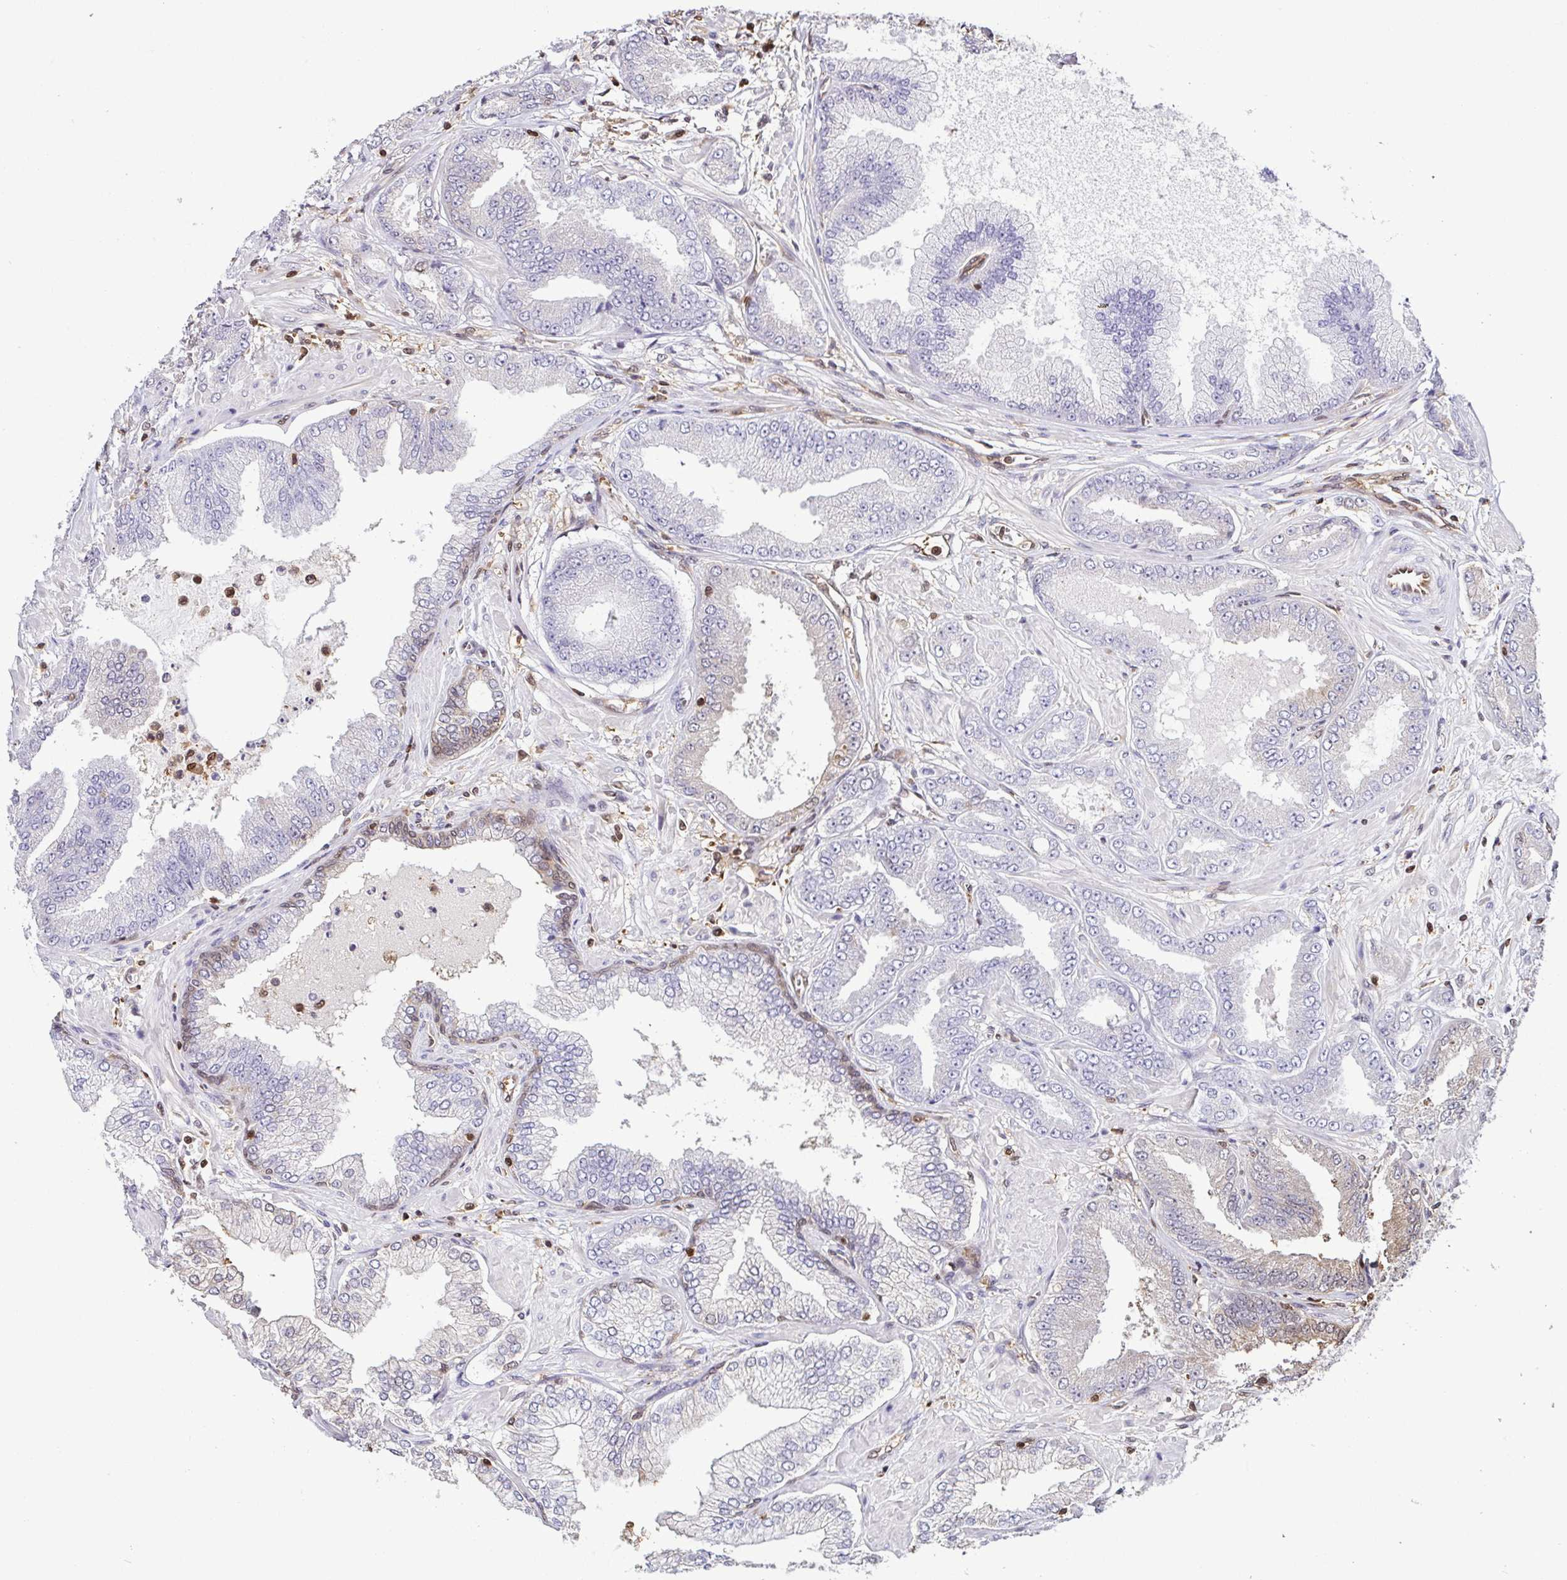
{"staining": {"intensity": "negative", "quantity": "none", "location": "none"}, "tissue": "prostate cancer", "cell_type": "Tumor cells", "image_type": "cancer", "snomed": [{"axis": "morphology", "description": "Adenocarcinoma, Low grade"}, {"axis": "topography", "description": "Prostate"}], "caption": "DAB immunohistochemical staining of prostate cancer (adenocarcinoma (low-grade)) demonstrates no significant positivity in tumor cells. Brightfield microscopy of immunohistochemistry stained with DAB (brown) and hematoxylin (blue), captured at high magnification.", "gene": "PSMB9", "patient": {"sex": "male", "age": 55}}